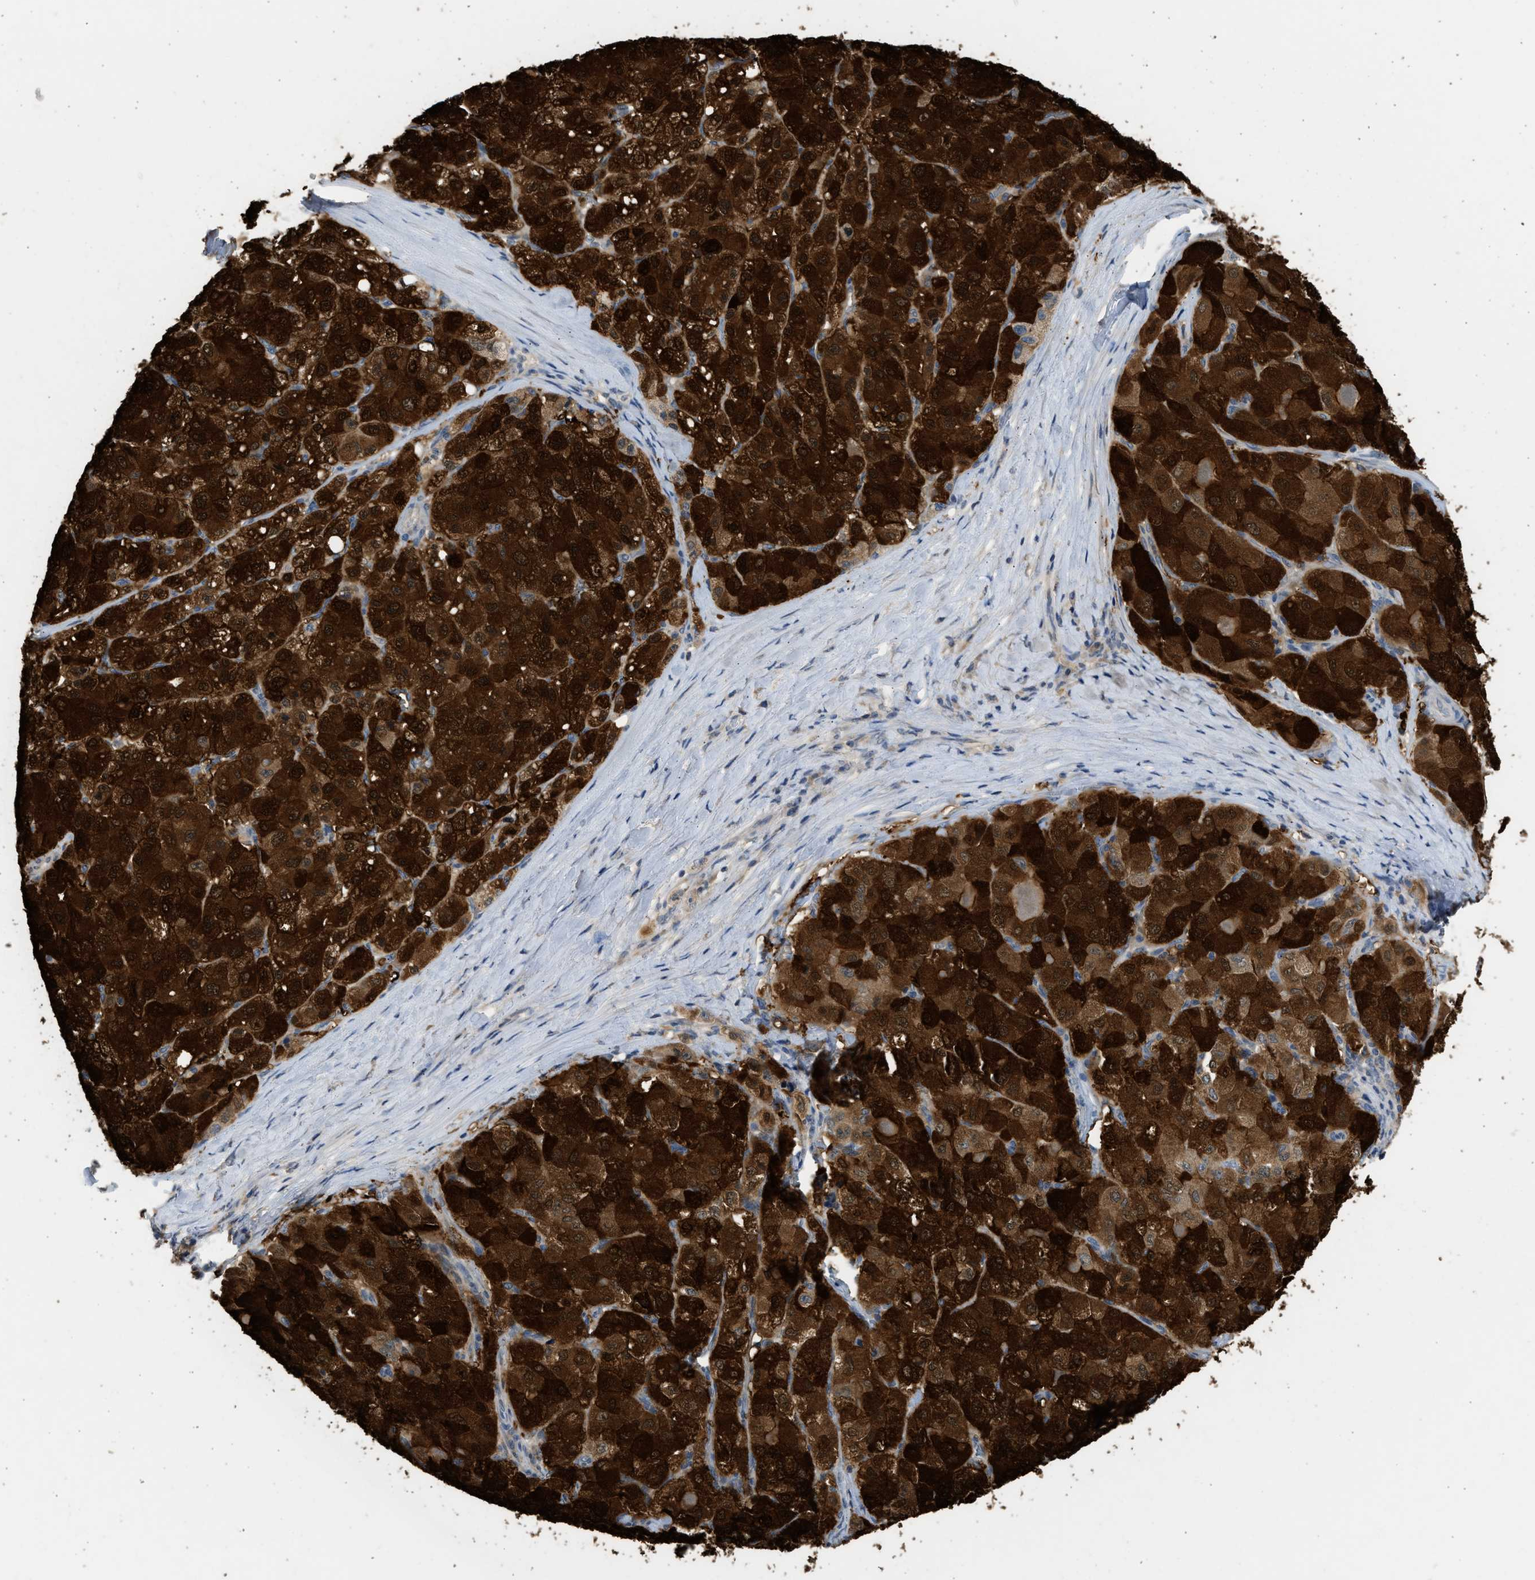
{"staining": {"intensity": "strong", "quantity": ">75%", "location": "cytoplasmic/membranous,nuclear"}, "tissue": "liver cancer", "cell_type": "Tumor cells", "image_type": "cancer", "snomed": [{"axis": "morphology", "description": "Carcinoma, Hepatocellular, NOS"}, {"axis": "topography", "description": "Liver"}], "caption": "A histopathology image of liver cancer (hepatocellular carcinoma) stained for a protein exhibits strong cytoplasmic/membranous and nuclear brown staining in tumor cells. (Stains: DAB (3,3'-diaminobenzidine) in brown, nuclei in blue, Microscopy: brightfield microscopy at high magnification).", "gene": "SULT2A1", "patient": {"sex": "male", "age": 80}}